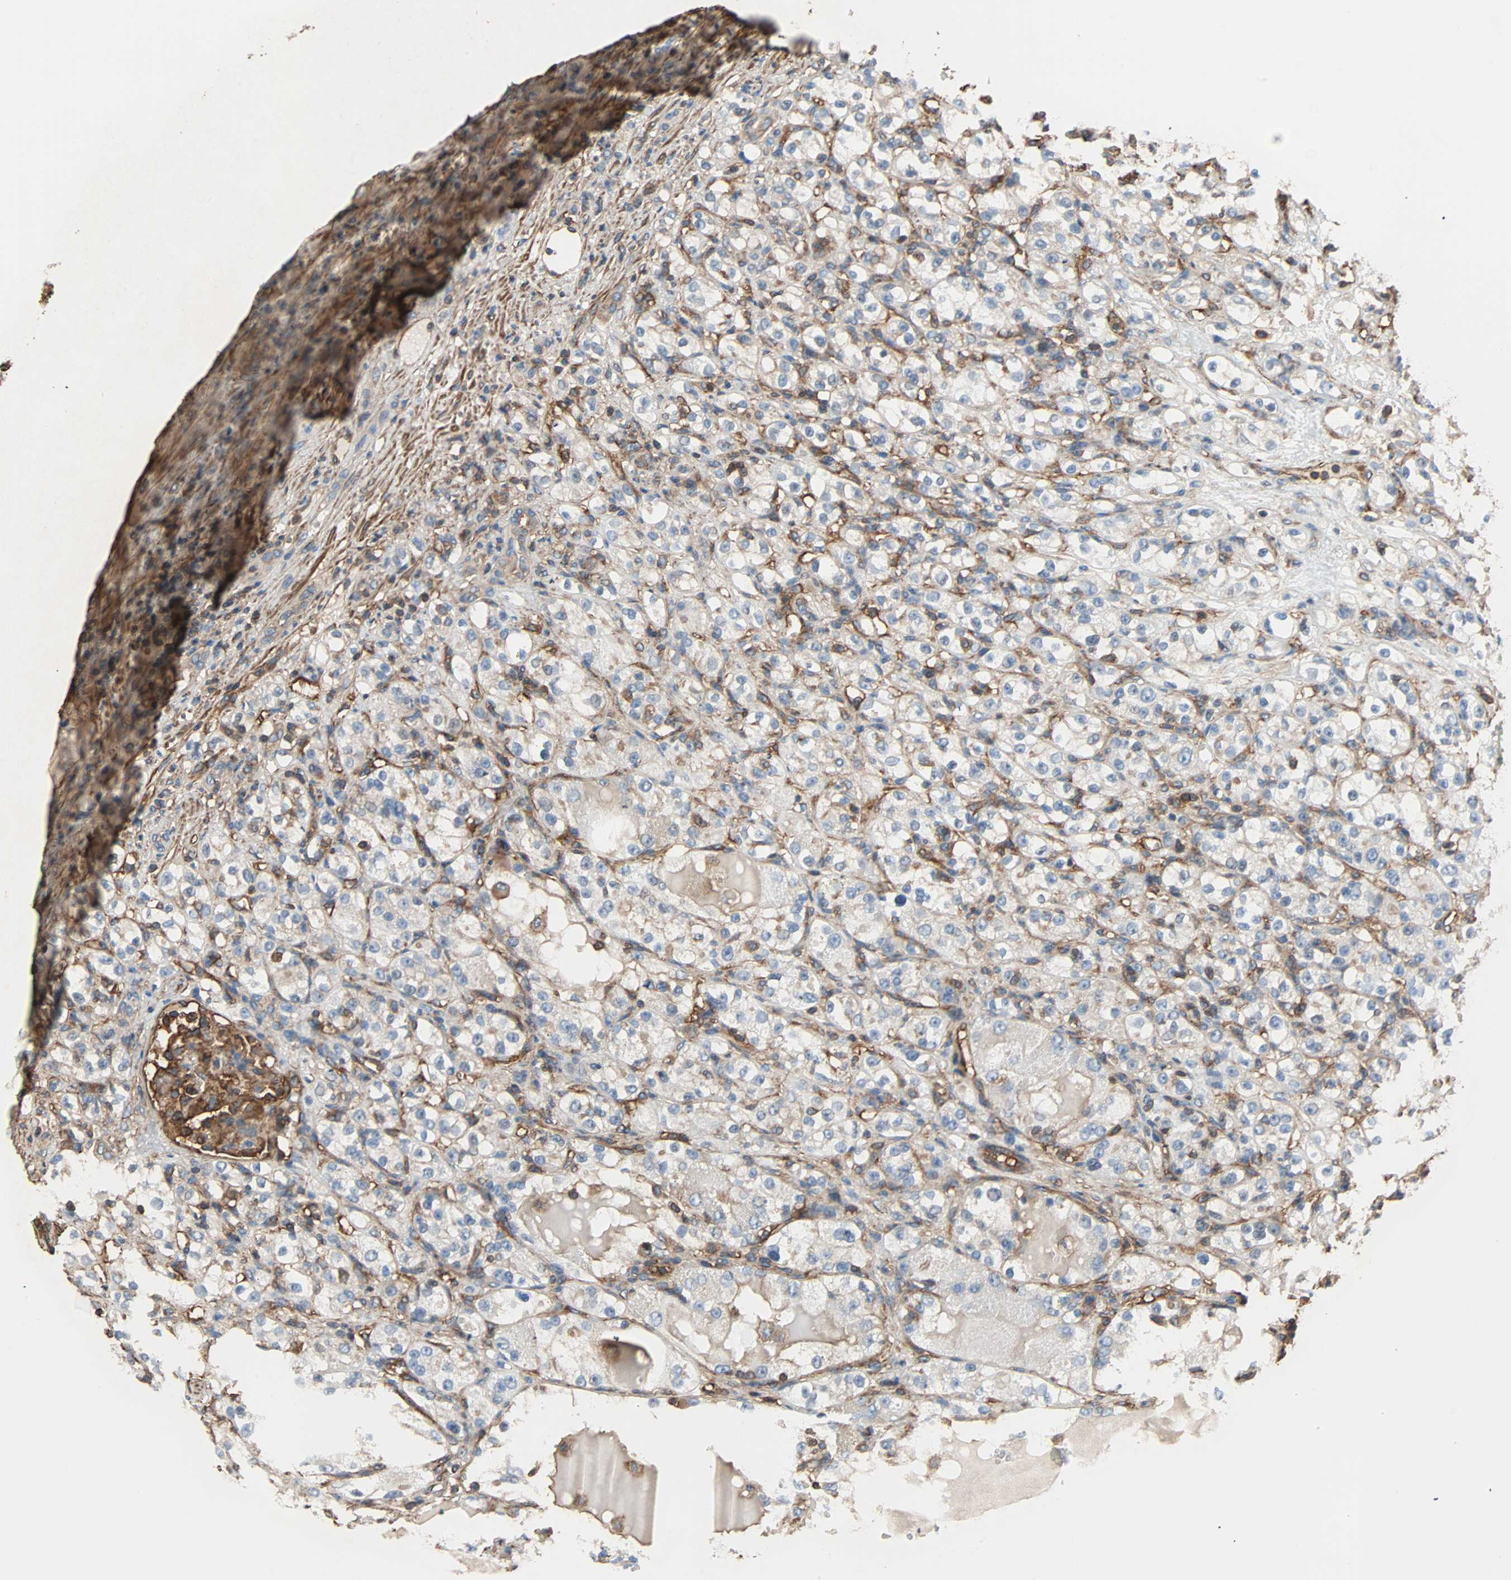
{"staining": {"intensity": "negative", "quantity": "none", "location": "none"}, "tissue": "renal cancer", "cell_type": "Tumor cells", "image_type": "cancer", "snomed": [{"axis": "morphology", "description": "Normal tissue, NOS"}, {"axis": "morphology", "description": "Adenocarcinoma, NOS"}, {"axis": "topography", "description": "Kidney"}], "caption": "A photomicrograph of human renal adenocarcinoma is negative for staining in tumor cells.", "gene": "GALNT10", "patient": {"sex": "male", "age": 61}}